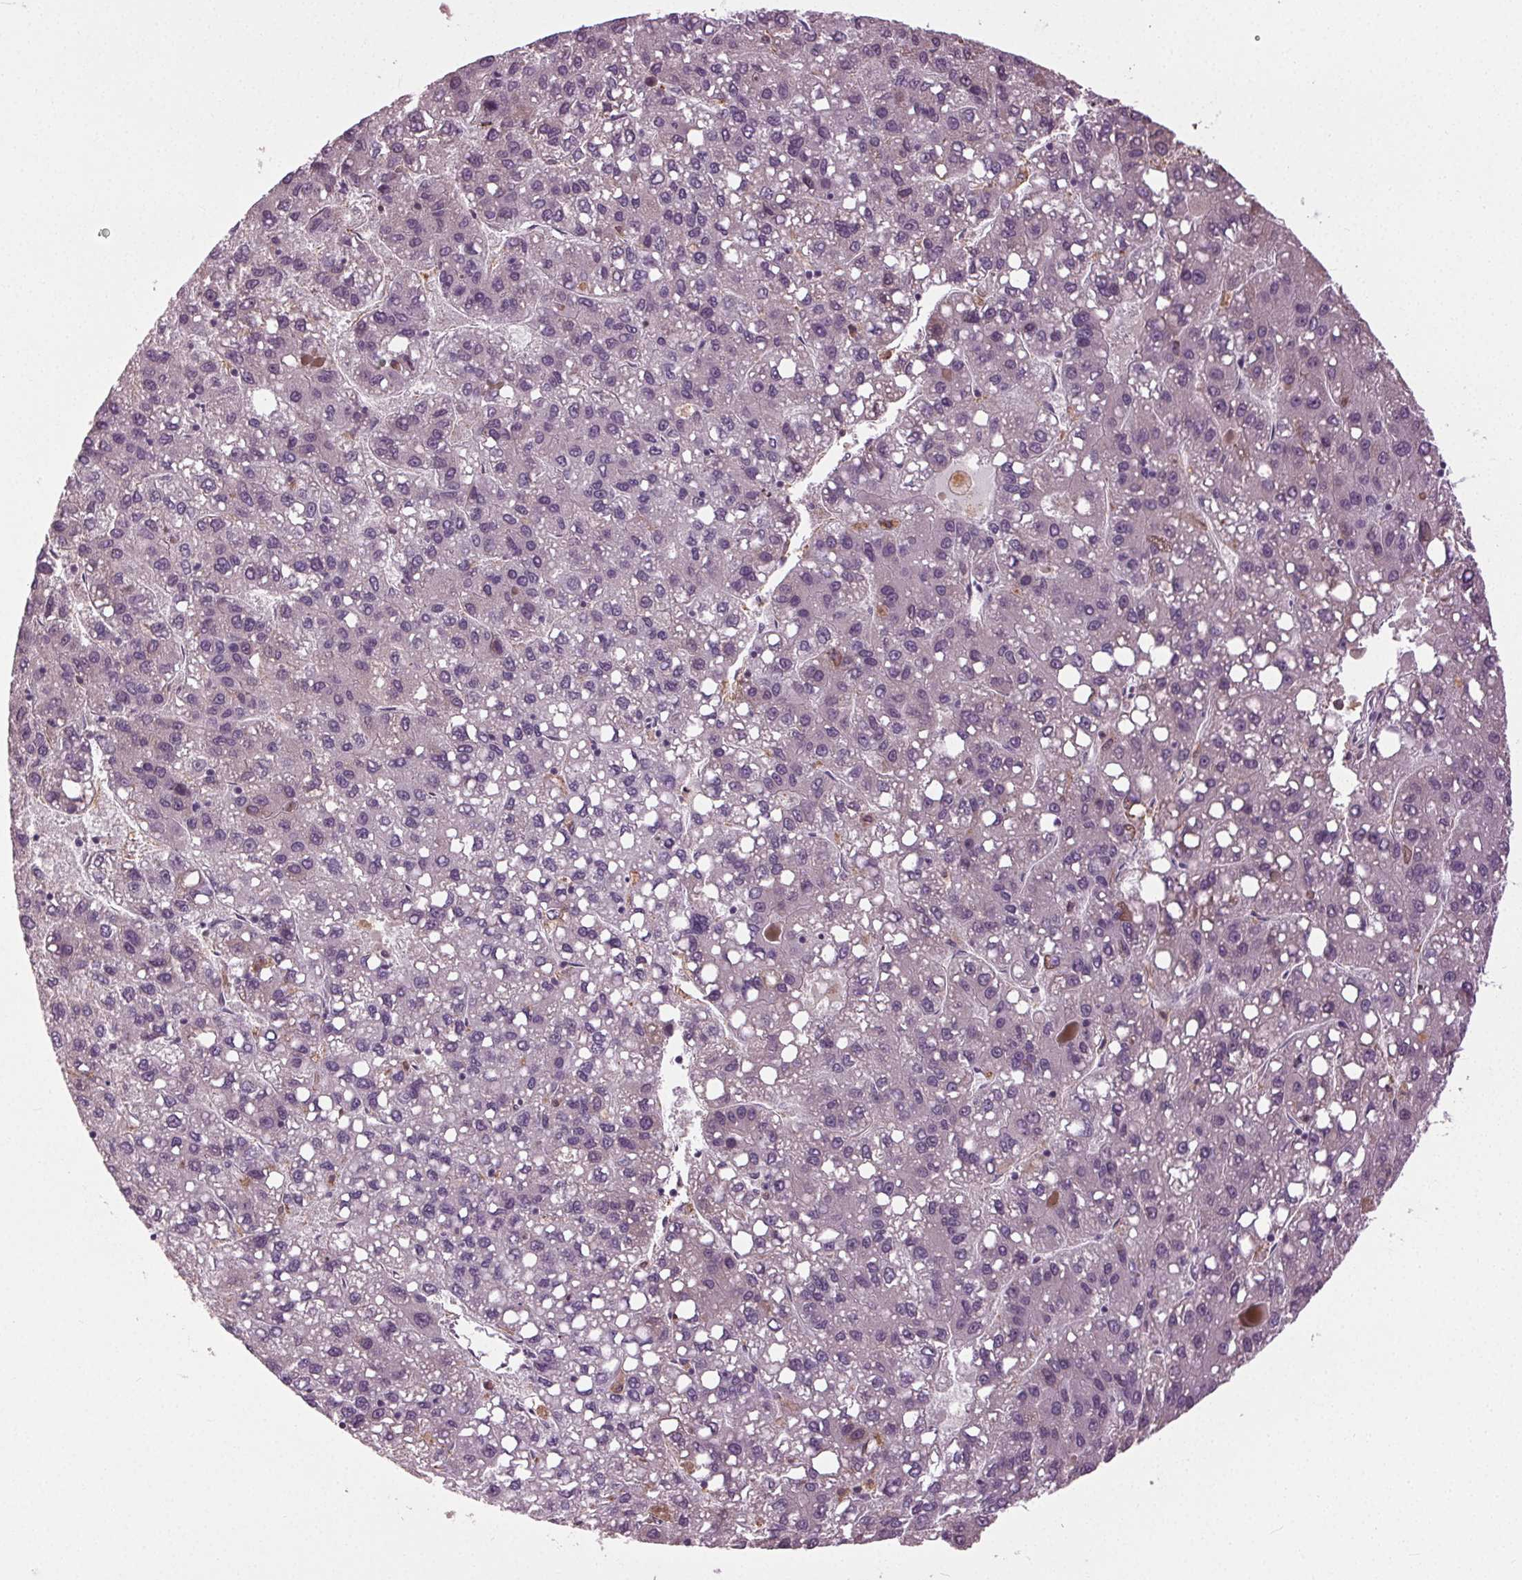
{"staining": {"intensity": "negative", "quantity": "none", "location": "none"}, "tissue": "liver cancer", "cell_type": "Tumor cells", "image_type": "cancer", "snomed": [{"axis": "morphology", "description": "Carcinoma, Hepatocellular, NOS"}, {"axis": "topography", "description": "Liver"}], "caption": "This is an immunohistochemistry histopathology image of liver hepatocellular carcinoma. There is no positivity in tumor cells.", "gene": "BSDC1", "patient": {"sex": "female", "age": 82}}